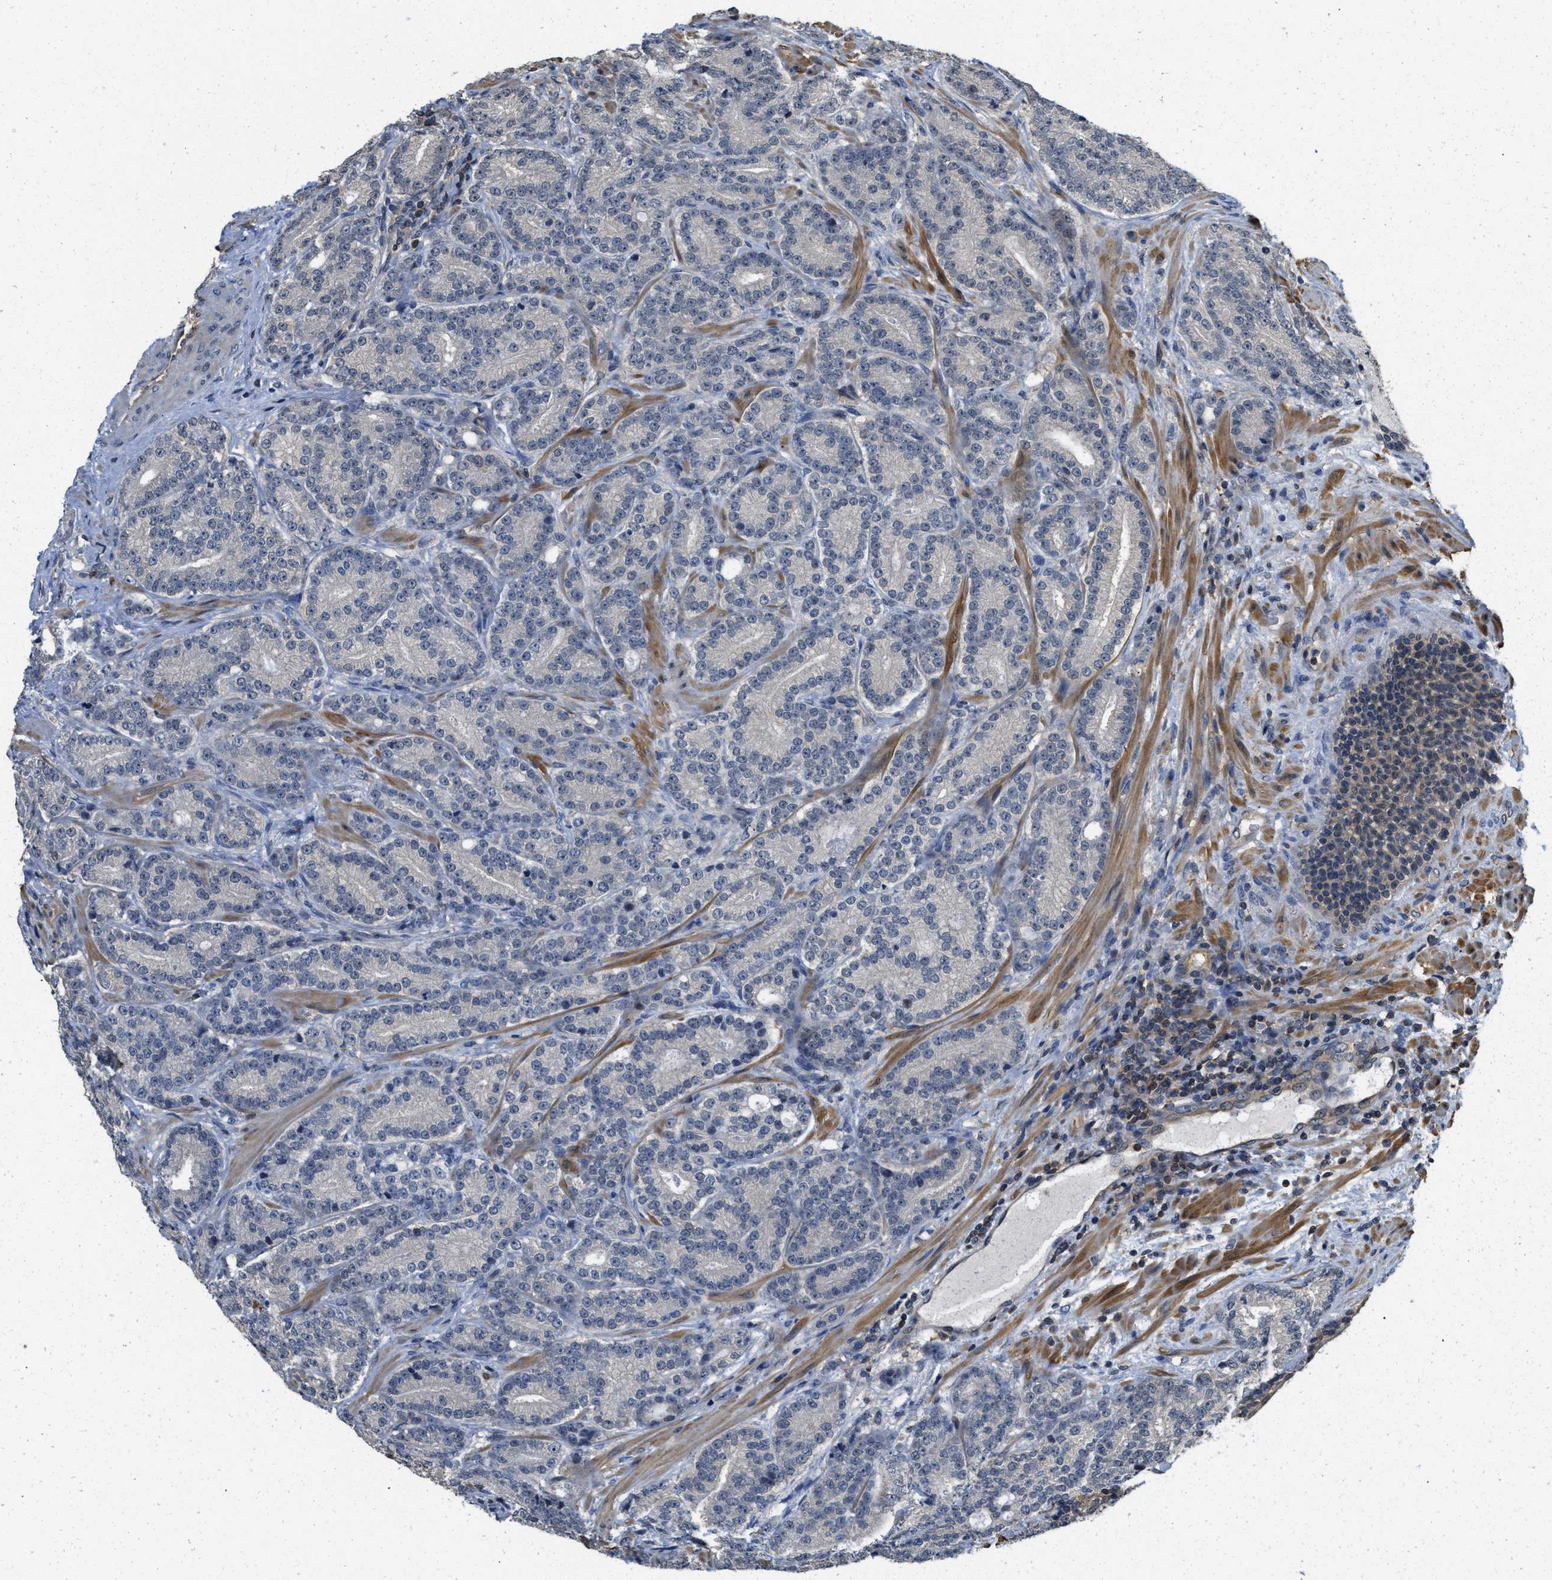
{"staining": {"intensity": "negative", "quantity": "none", "location": "none"}, "tissue": "prostate cancer", "cell_type": "Tumor cells", "image_type": "cancer", "snomed": [{"axis": "morphology", "description": "Adenocarcinoma, High grade"}, {"axis": "topography", "description": "Prostate"}], "caption": "Adenocarcinoma (high-grade) (prostate) was stained to show a protein in brown. There is no significant expression in tumor cells.", "gene": "TES", "patient": {"sex": "male", "age": 61}}